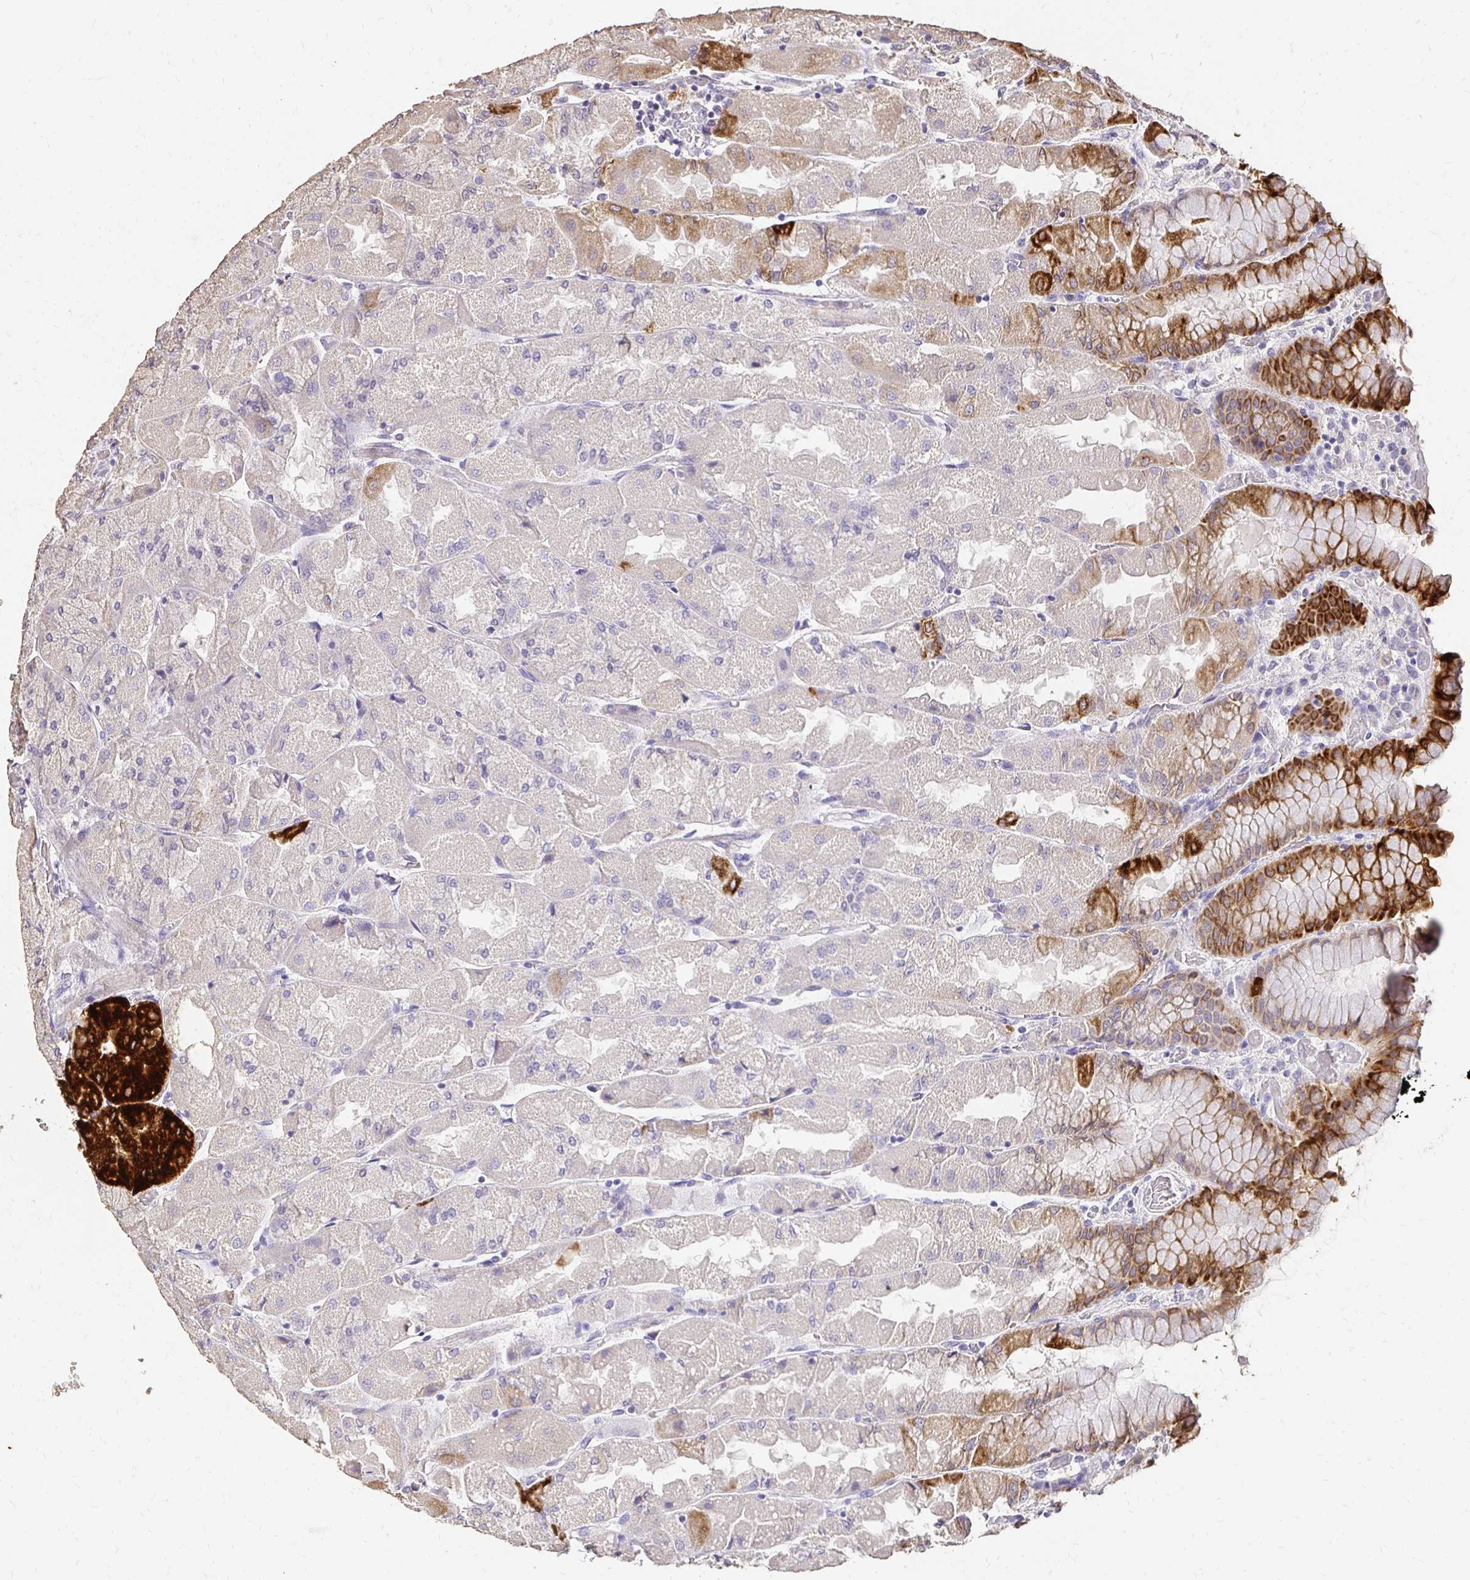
{"staining": {"intensity": "strong", "quantity": "<25%", "location": "cytoplasmic/membranous"}, "tissue": "stomach", "cell_type": "Glandular cells", "image_type": "normal", "snomed": [{"axis": "morphology", "description": "Normal tissue, NOS"}, {"axis": "topography", "description": "Stomach"}], "caption": "Protein analysis of unremarkable stomach exhibits strong cytoplasmic/membranous staining in about <25% of glandular cells. The staining was performed using DAB to visualize the protein expression in brown, while the nuclei were stained in blue with hematoxylin (Magnification: 20x).", "gene": "UGT1A6", "patient": {"sex": "female", "age": 61}}